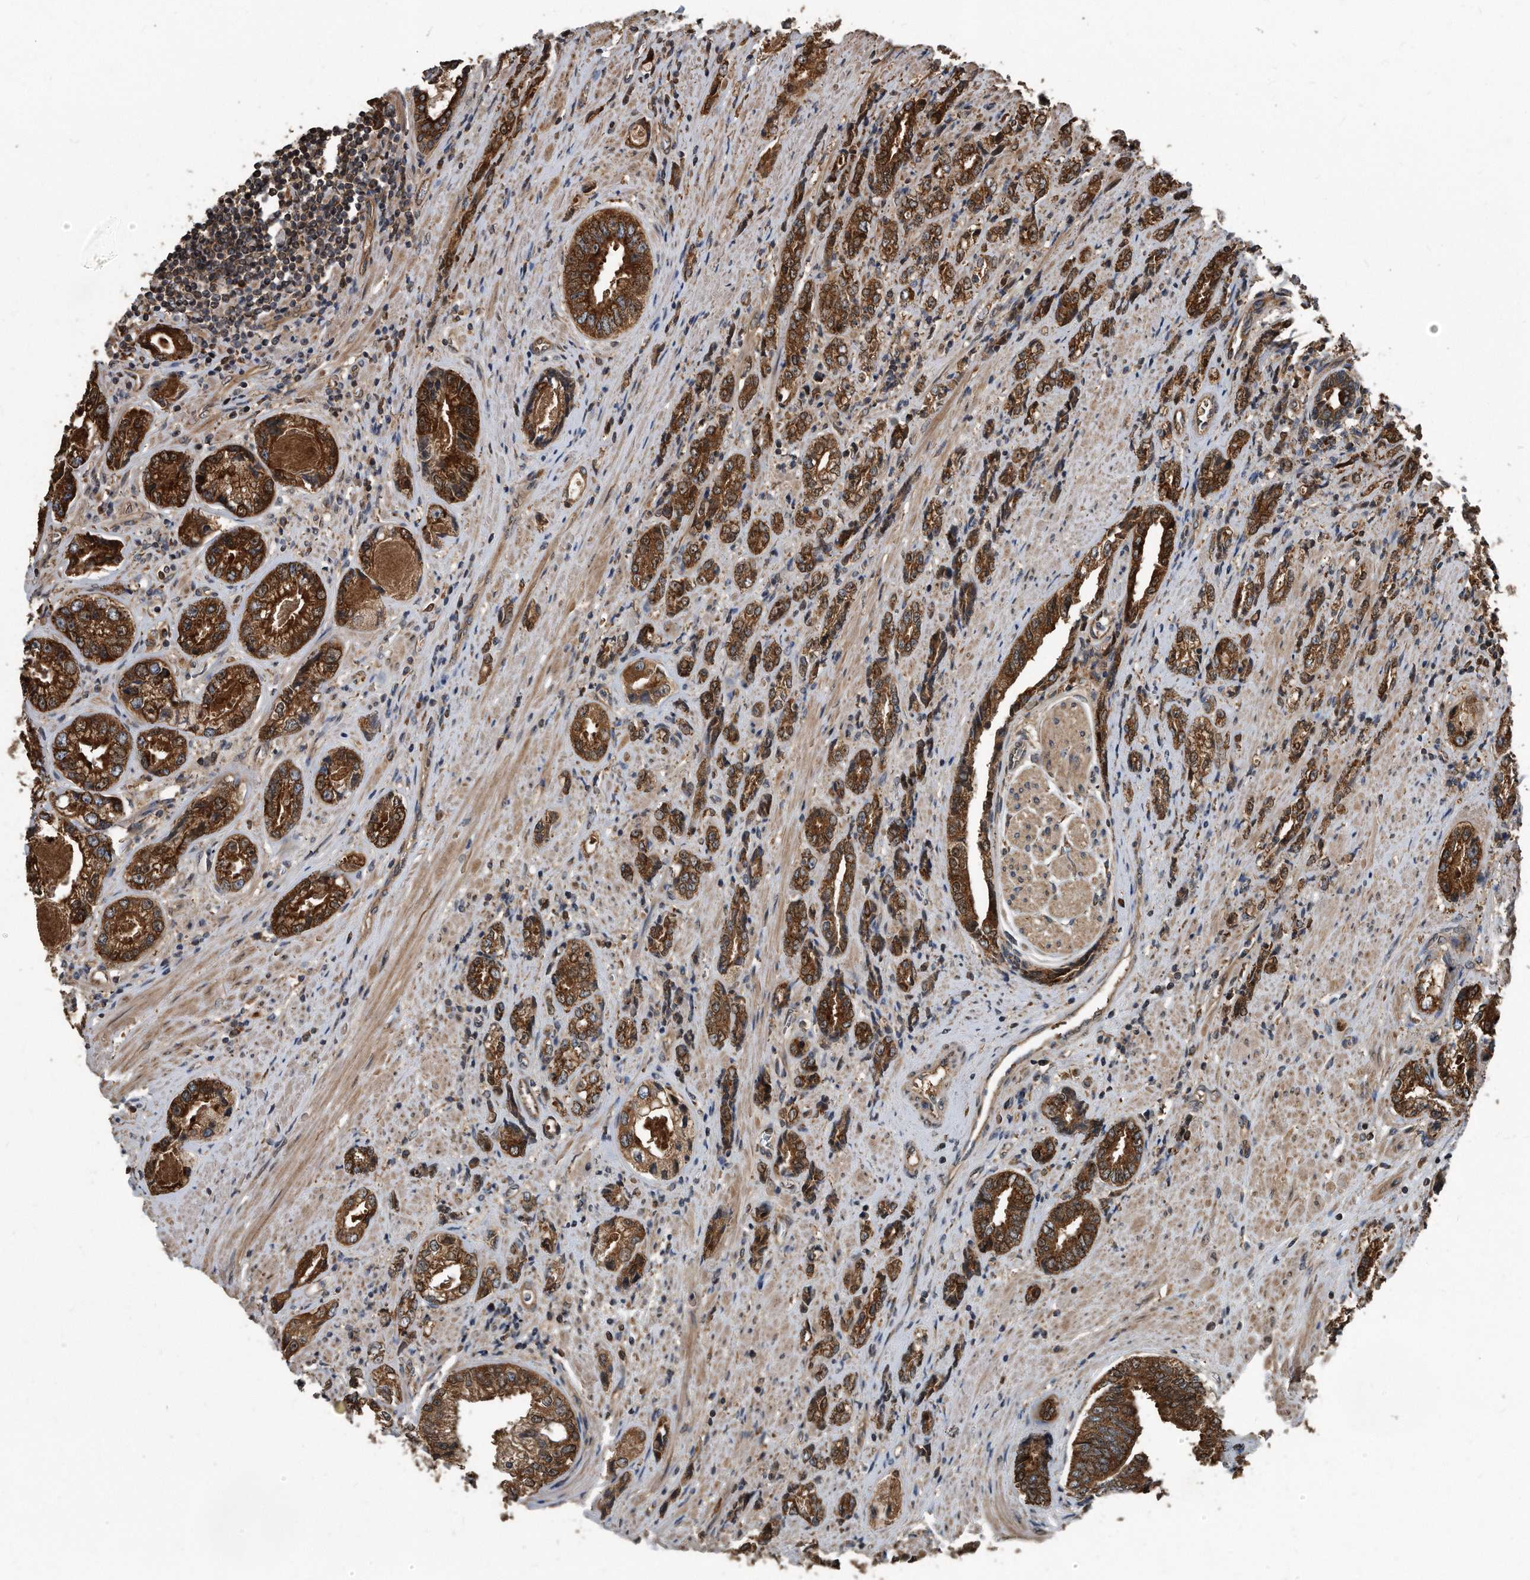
{"staining": {"intensity": "strong", "quantity": ">75%", "location": "cytoplasmic/membranous"}, "tissue": "prostate cancer", "cell_type": "Tumor cells", "image_type": "cancer", "snomed": [{"axis": "morphology", "description": "Adenocarcinoma, High grade"}, {"axis": "topography", "description": "Prostate"}], "caption": "A micrograph of human prostate cancer stained for a protein exhibits strong cytoplasmic/membranous brown staining in tumor cells.", "gene": "FAM136A", "patient": {"sex": "male", "age": 61}}